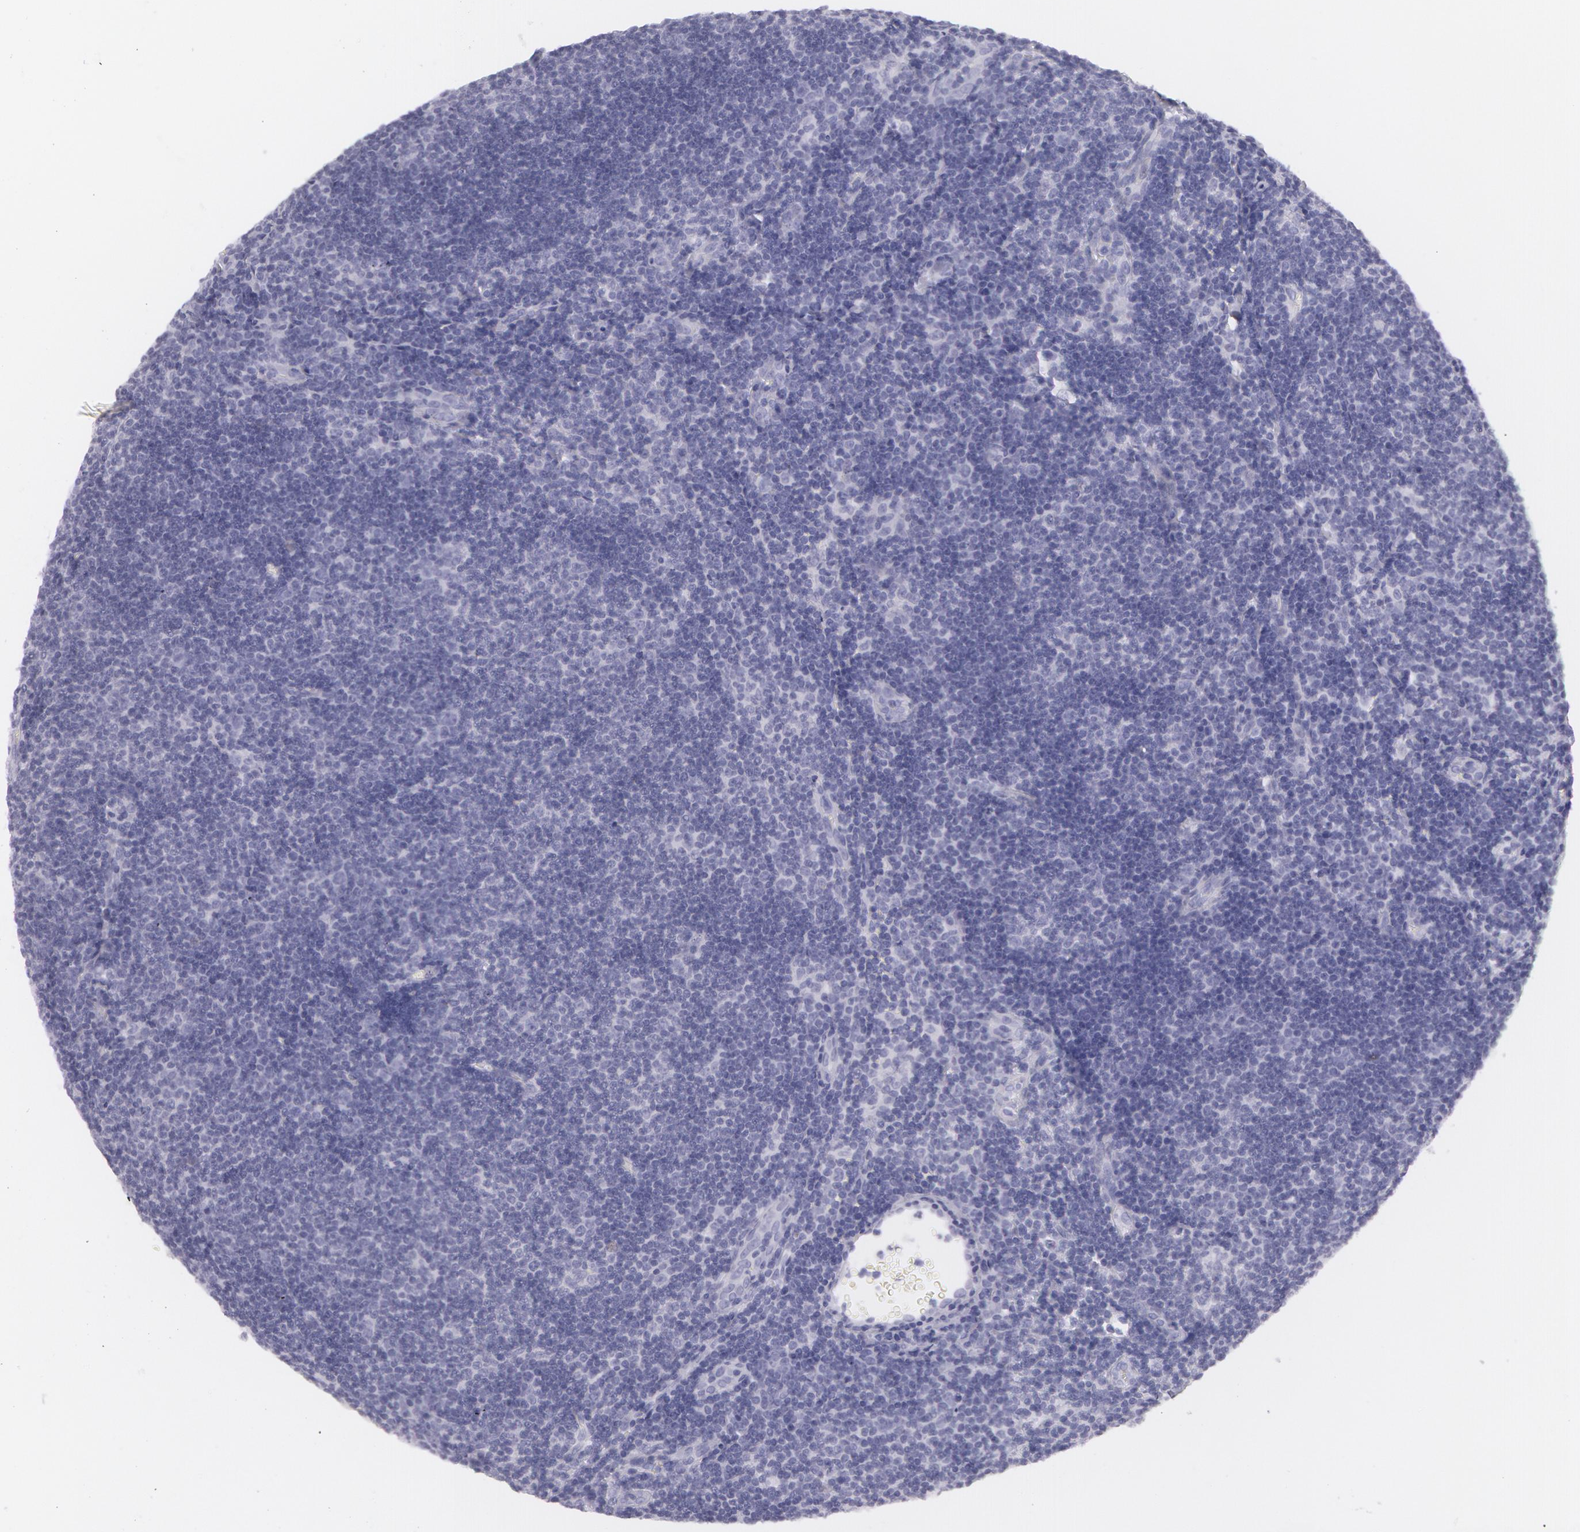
{"staining": {"intensity": "negative", "quantity": "none", "location": "none"}, "tissue": "lymphoma", "cell_type": "Tumor cells", "image_type": "cancer", "snomed": [{"axis": "morphology", "description": "Malignant lymphoma, non-Hodgkin's type, Low grade"}, {"axis": "topography", "description": "Lymph node"}], "caption": "Immunohistochemical staining of human malignant lymphoma, non-Hodgkin's type (low-grade) reveals no significant positivity in tumor cells.", "gene": "AMACR", "patient": {"sex": "male", "age": 49}}